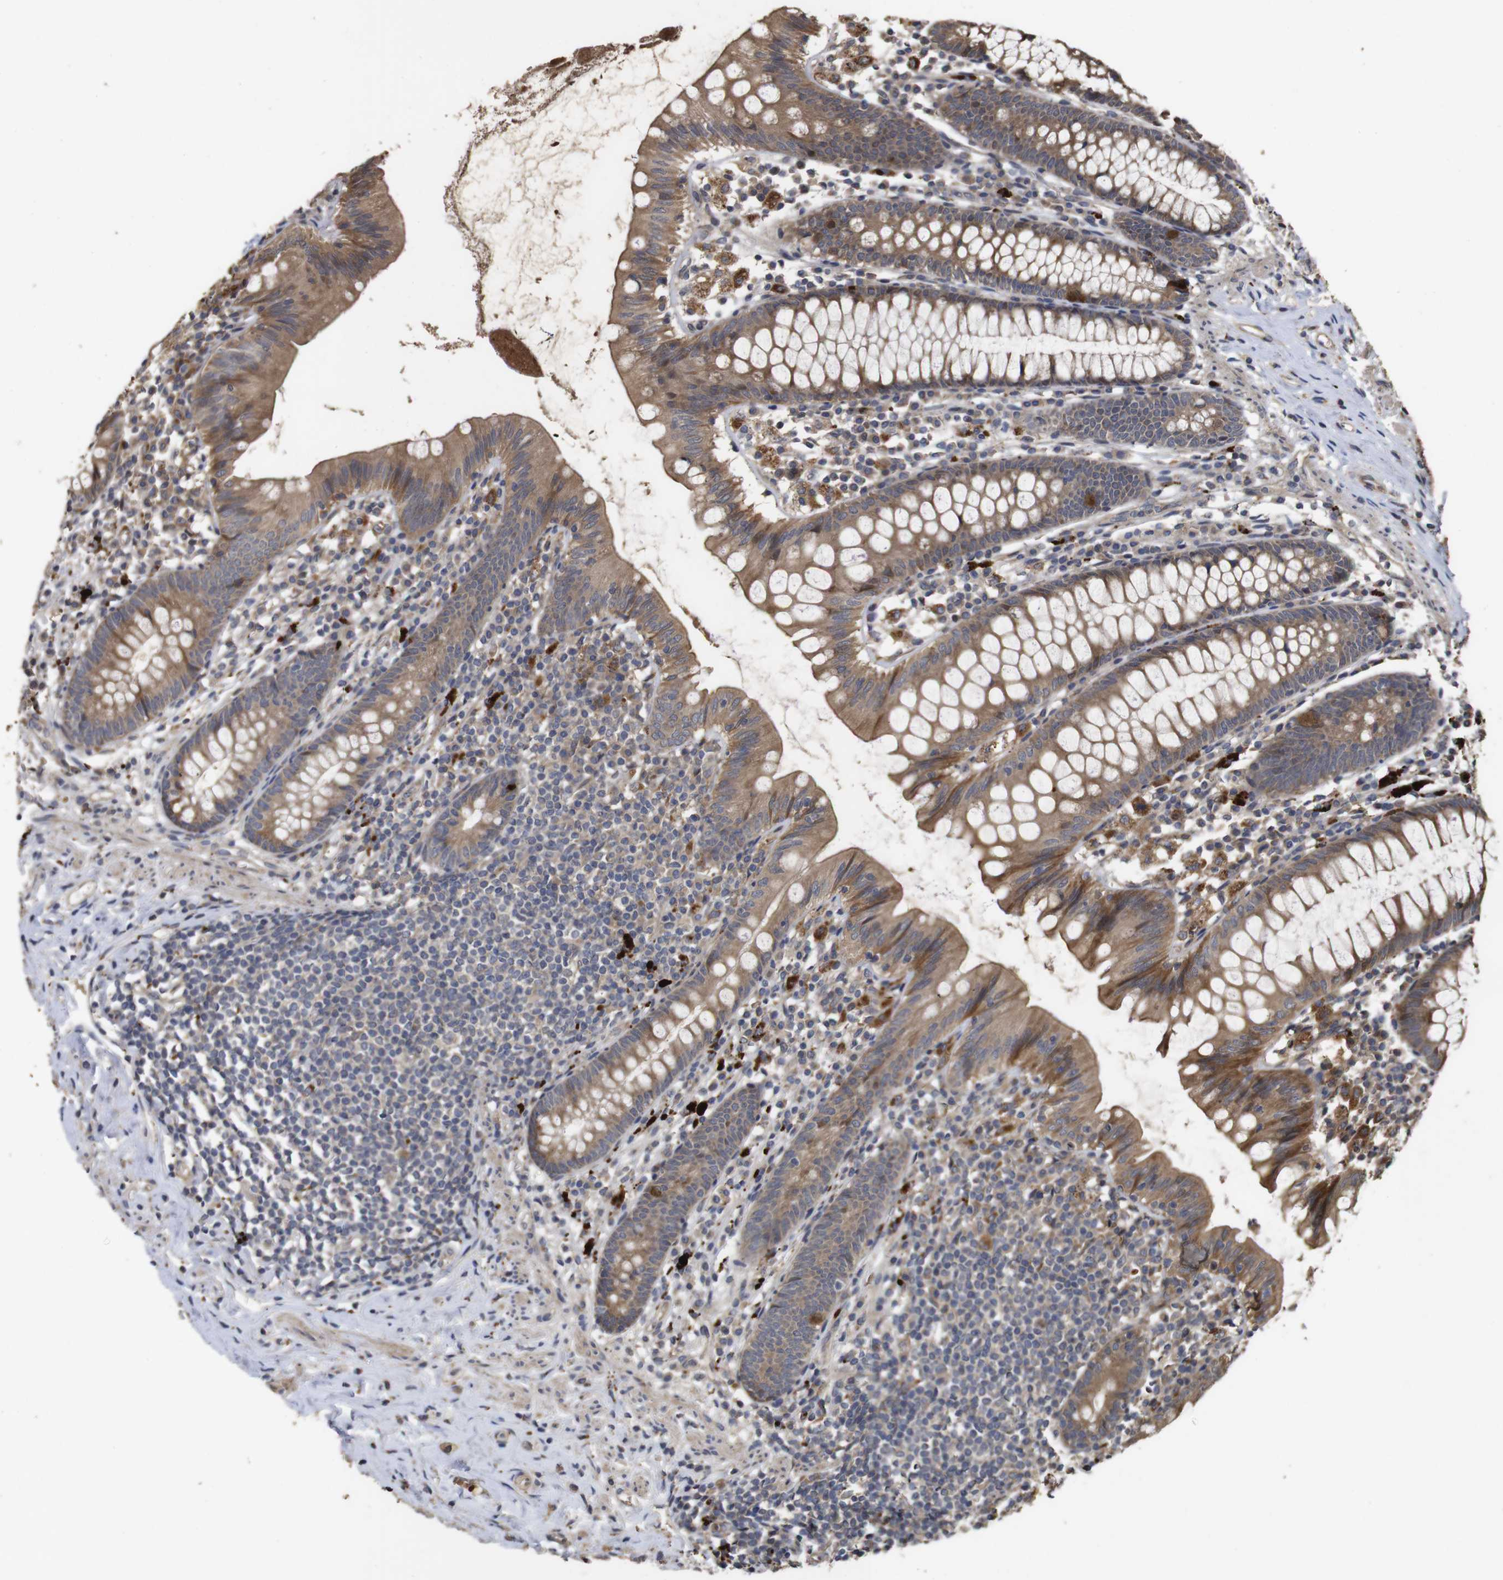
{"staining": {"intensity": "moderate", "quantity": ">75%", "location": "cytoplasmic/membranous"}, "tissue": "appendix", "cell_type": "Glandular cells", "image_type": "normal", "snomed": [{"axis": "morphology", "description": "Normal tissue, NOS"}, {"axis": "topography", "description": "Appendix"}], "caption": "Immunohistochemical staining of unremarkable appendix shows medium levels of moderate cytoplasmic/membranous positivity in approximately >75% of glandular cells. The staining was performed using DAB to visualize the protein expression in brown, while the nuclei were stained in blue with hematoxylin (Magnification: 20x).", "gene": "PTPN14", "patient": {"sex": "male", "age": 52}}